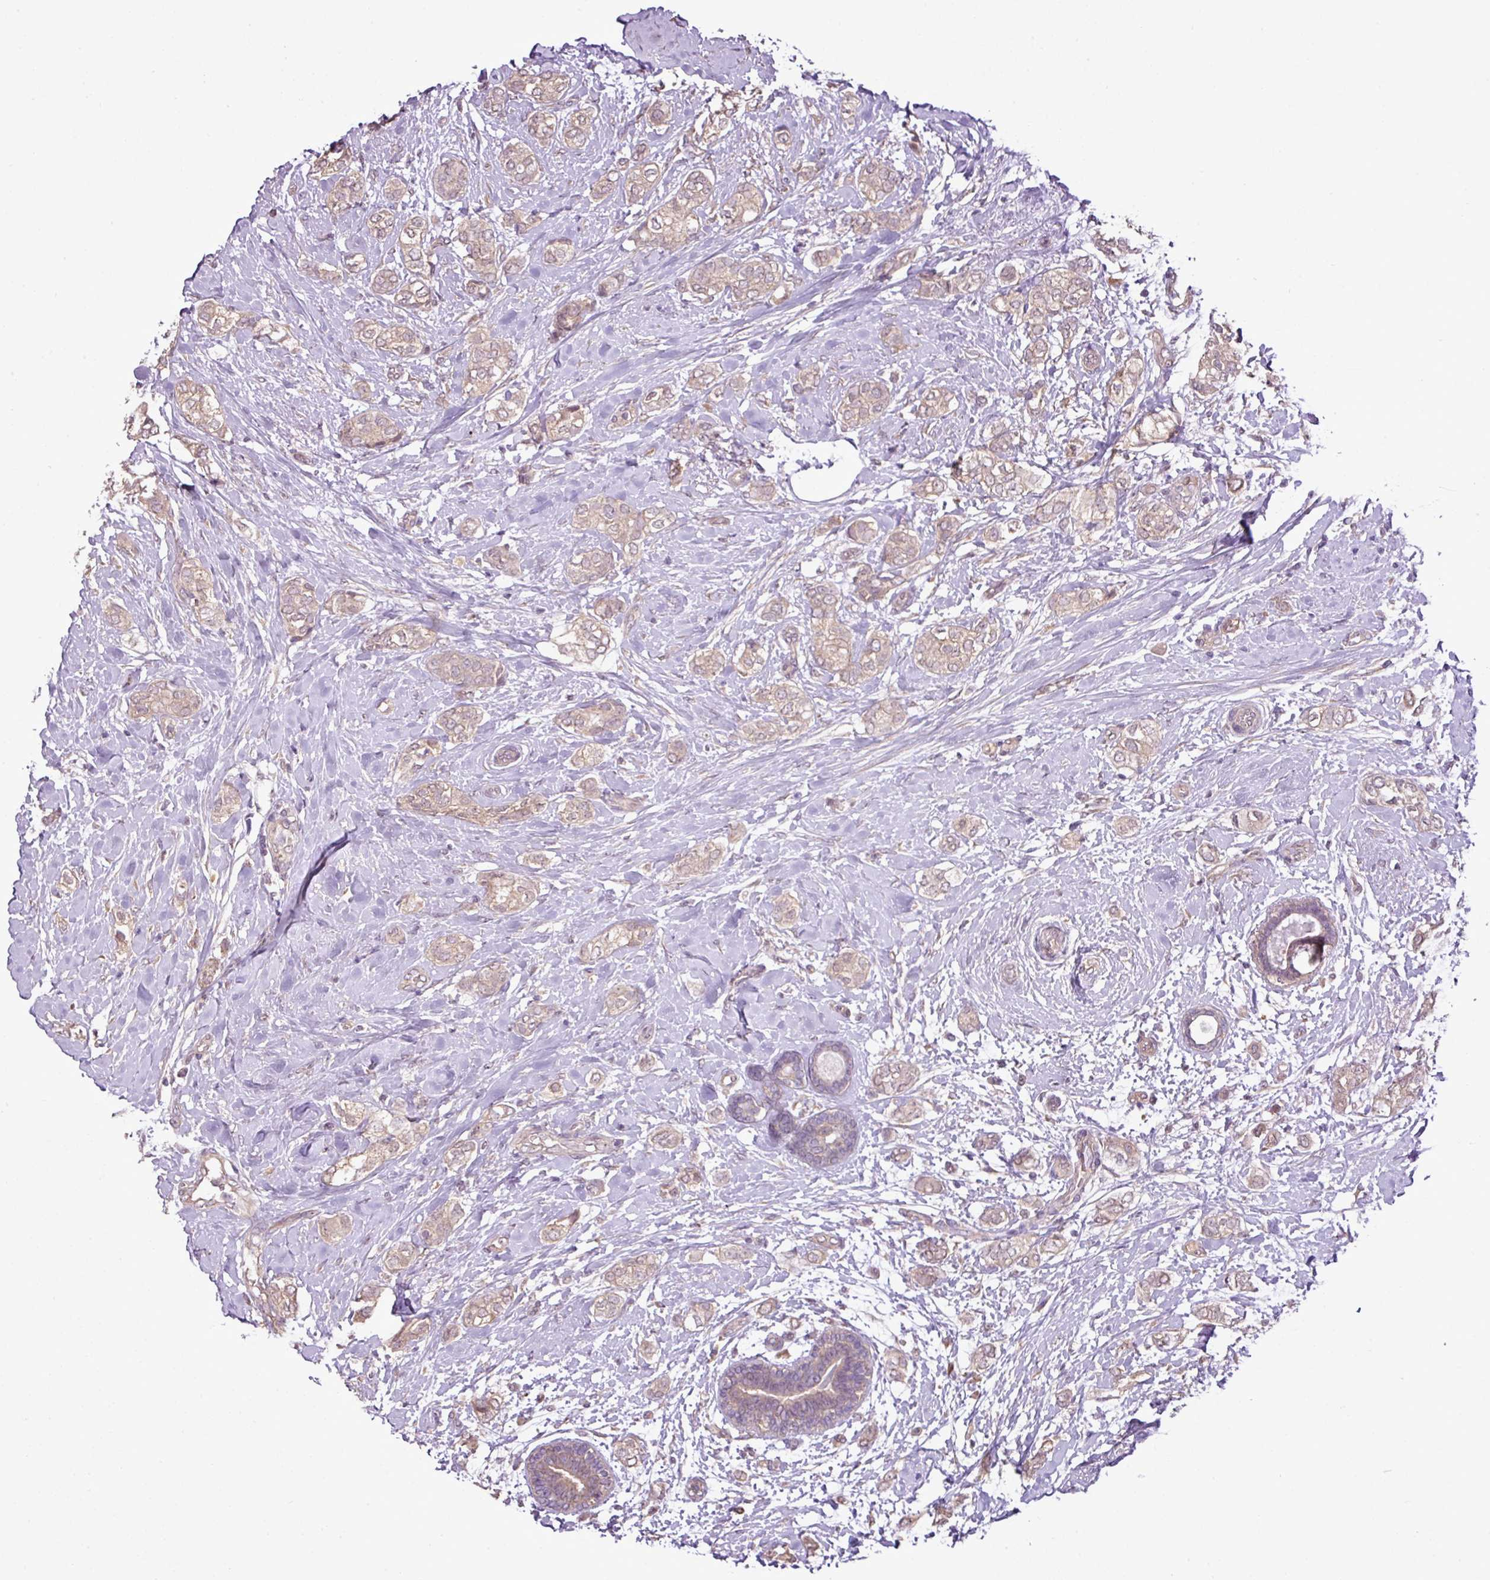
{"staining": {"intensity": "weak", "quantity": ">75%", "location": "cytoplasmic/membranous"}, "tissue": "breast cancer", "cell_type": "Tumor cells", "image_type": "cancer", "snomed": [{"axis": "morphology", "description": "Duct carcinoma"}, {"axis": "topography", "description": "Breast"}], "caption": "IHC histopathology image of neoplastic tissue: breast cancer (intraductal carcinoma) stained using IHC exhibits low levels of weak protein expression localized specifically in the cytoplasmic/membranous of tumor cells, appearing as a cytoplasmic/membranous brown color.", "gene": "DNAAF4", "patient": {"sex": "female", "age": 73}}